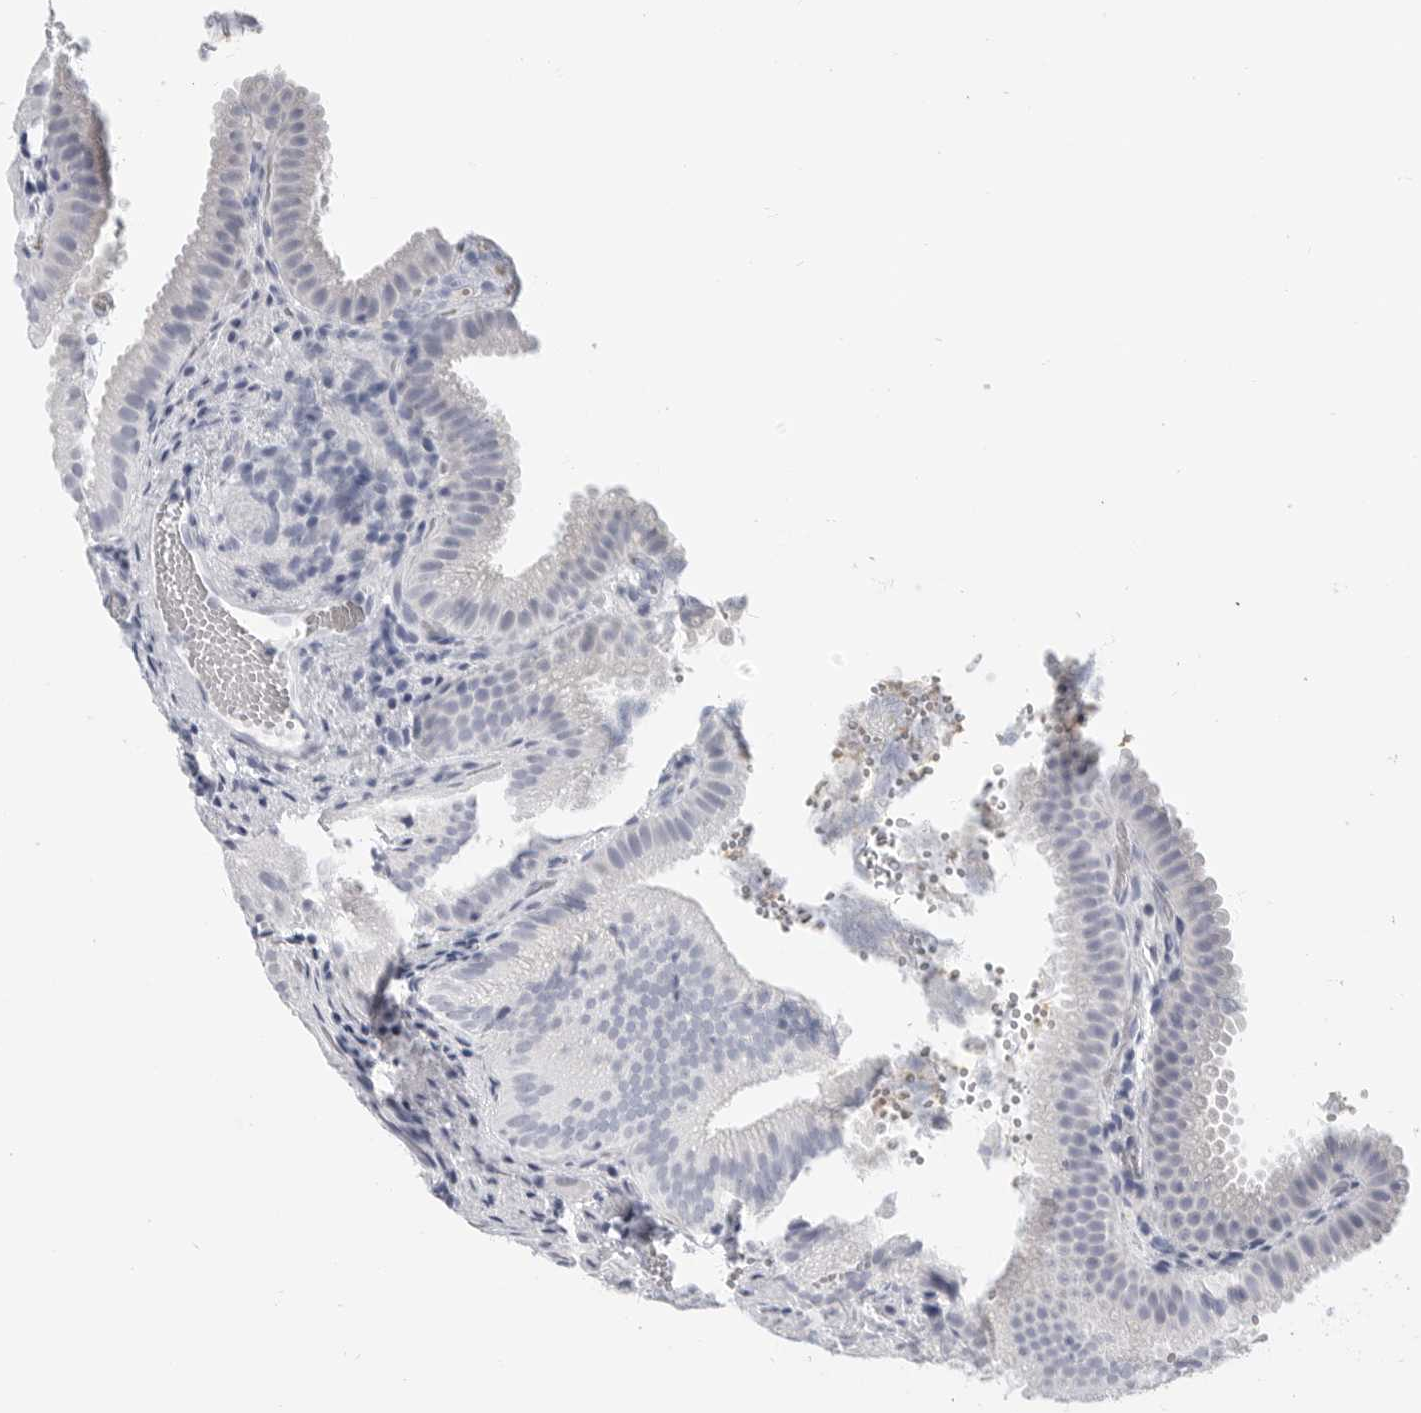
{"staining": {"intensity": "negative", "quantity": "none", "location": "none"}, "tissue": "gallbladder", "cell_type": "Glandular cells", "image_type": "normal", "snomed": [{"axis": "morphology", "description": "Normal tissue, NOS"}, {"axis": "topography", "description": "Gallbladder"}], "caption": "Histopathology image shows no protein positivity in glandular cells of unremarkable gallbladder. (Immunohistochemistry, brightfield microscopy, high magnification).", "gene": "PLN", "patient": {"sex": "female", "age": 30}}